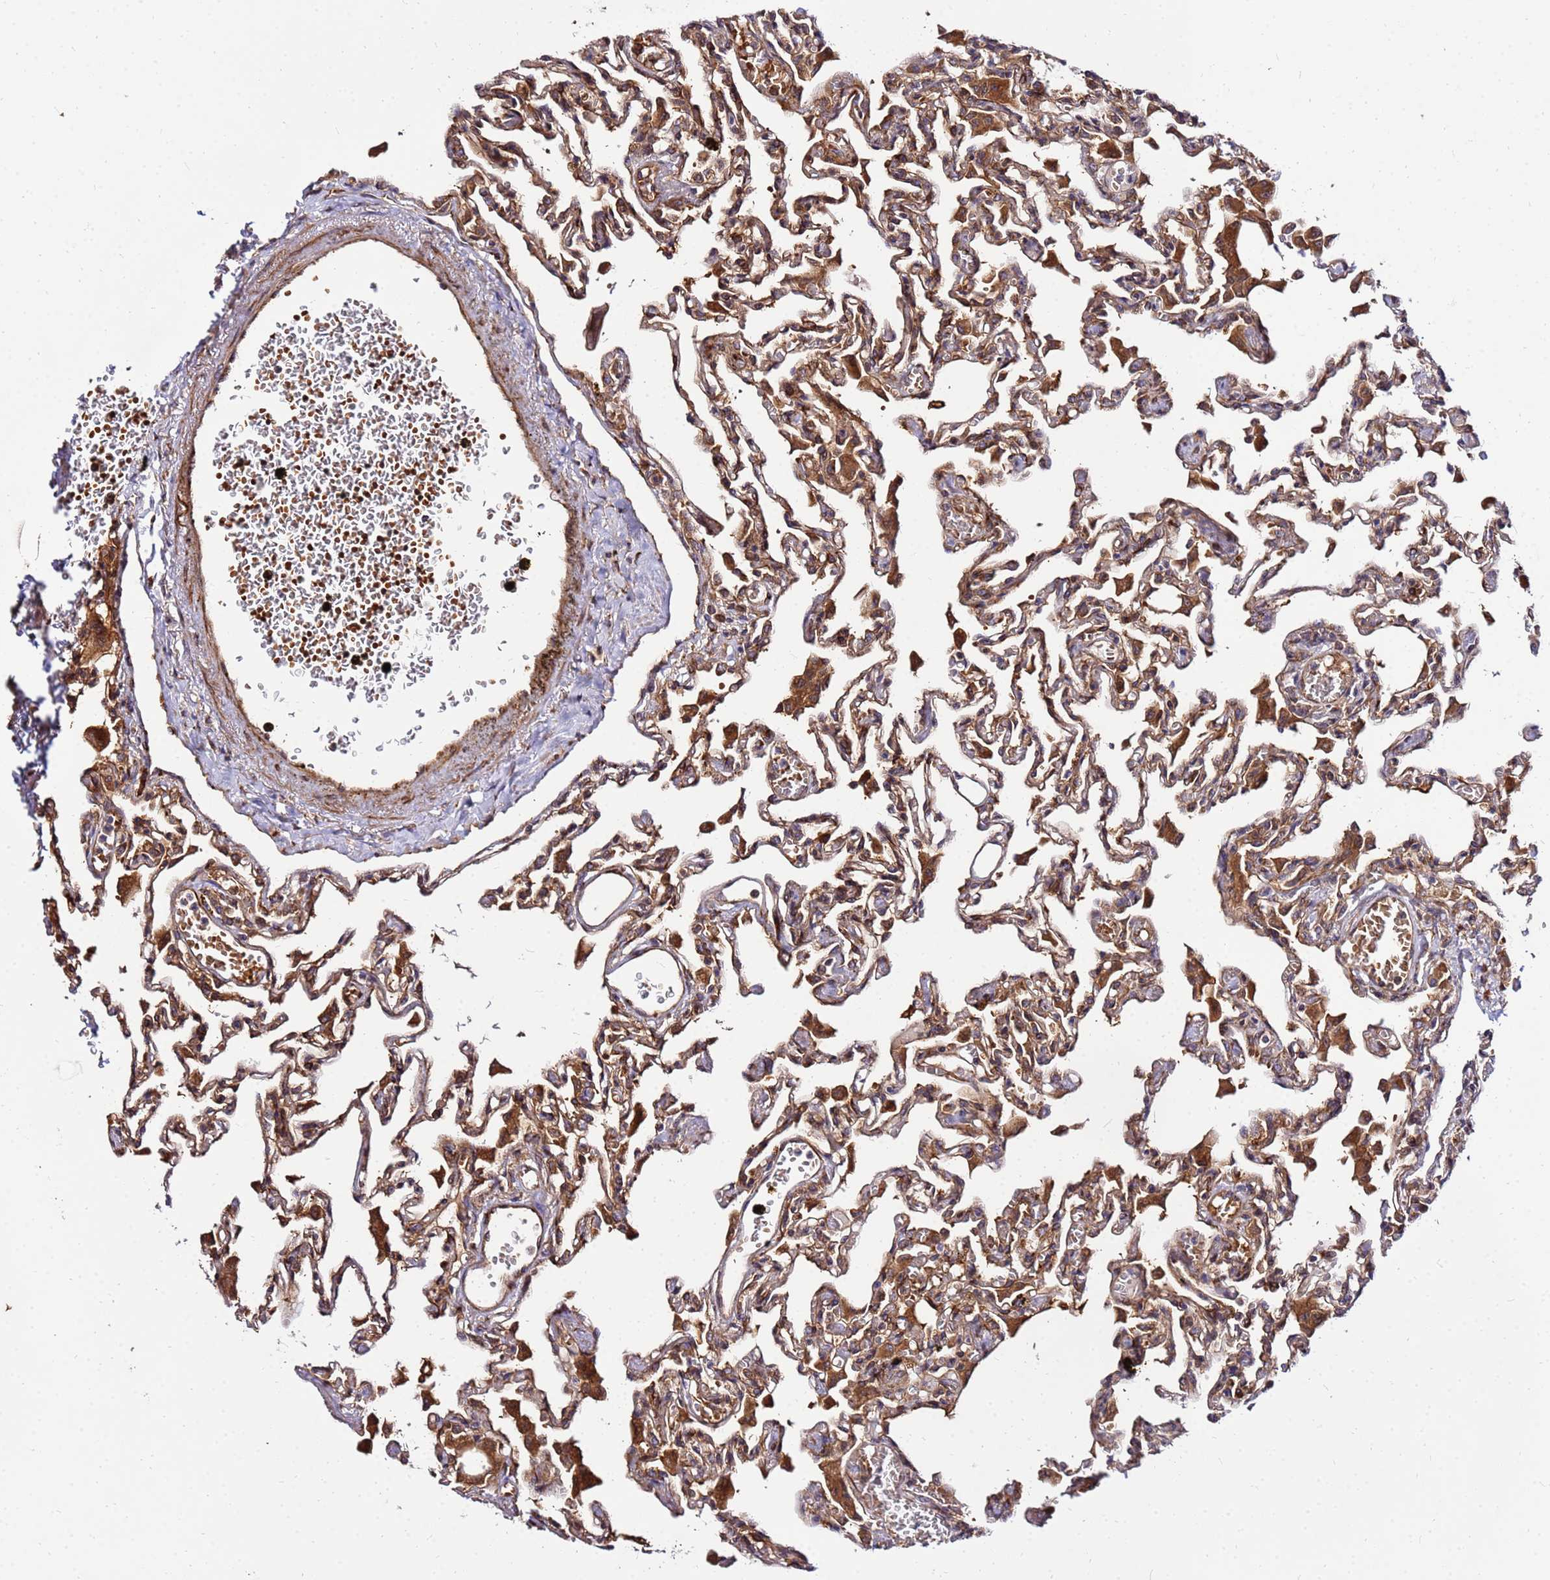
{"staining": {"intensity": "strong", "quantity": ">75%", "location": "cytoplasmic/membranous"}, "tissue": "lung", "cell_type": "Alveolar cells", "image_type": "normal", "snomed": [{"axis": "morphology", "description": "Normal tissue, NOS"}, {"axis": "topography", "description": "Bronchus"}, {"axis": "topography", "description": "Lung"}], "caption": "Lung stained with DAB (3,3'-diaminobenzidine) IHC shows high levels of strong cytoplasmic/membranous positivity in approximately >75% of alveolar cells. (DAB IHC, brown staining for protein, blue staining for nuclei).", "gene": "WWC2", "patient": {"sex": "female", "age": 49}}